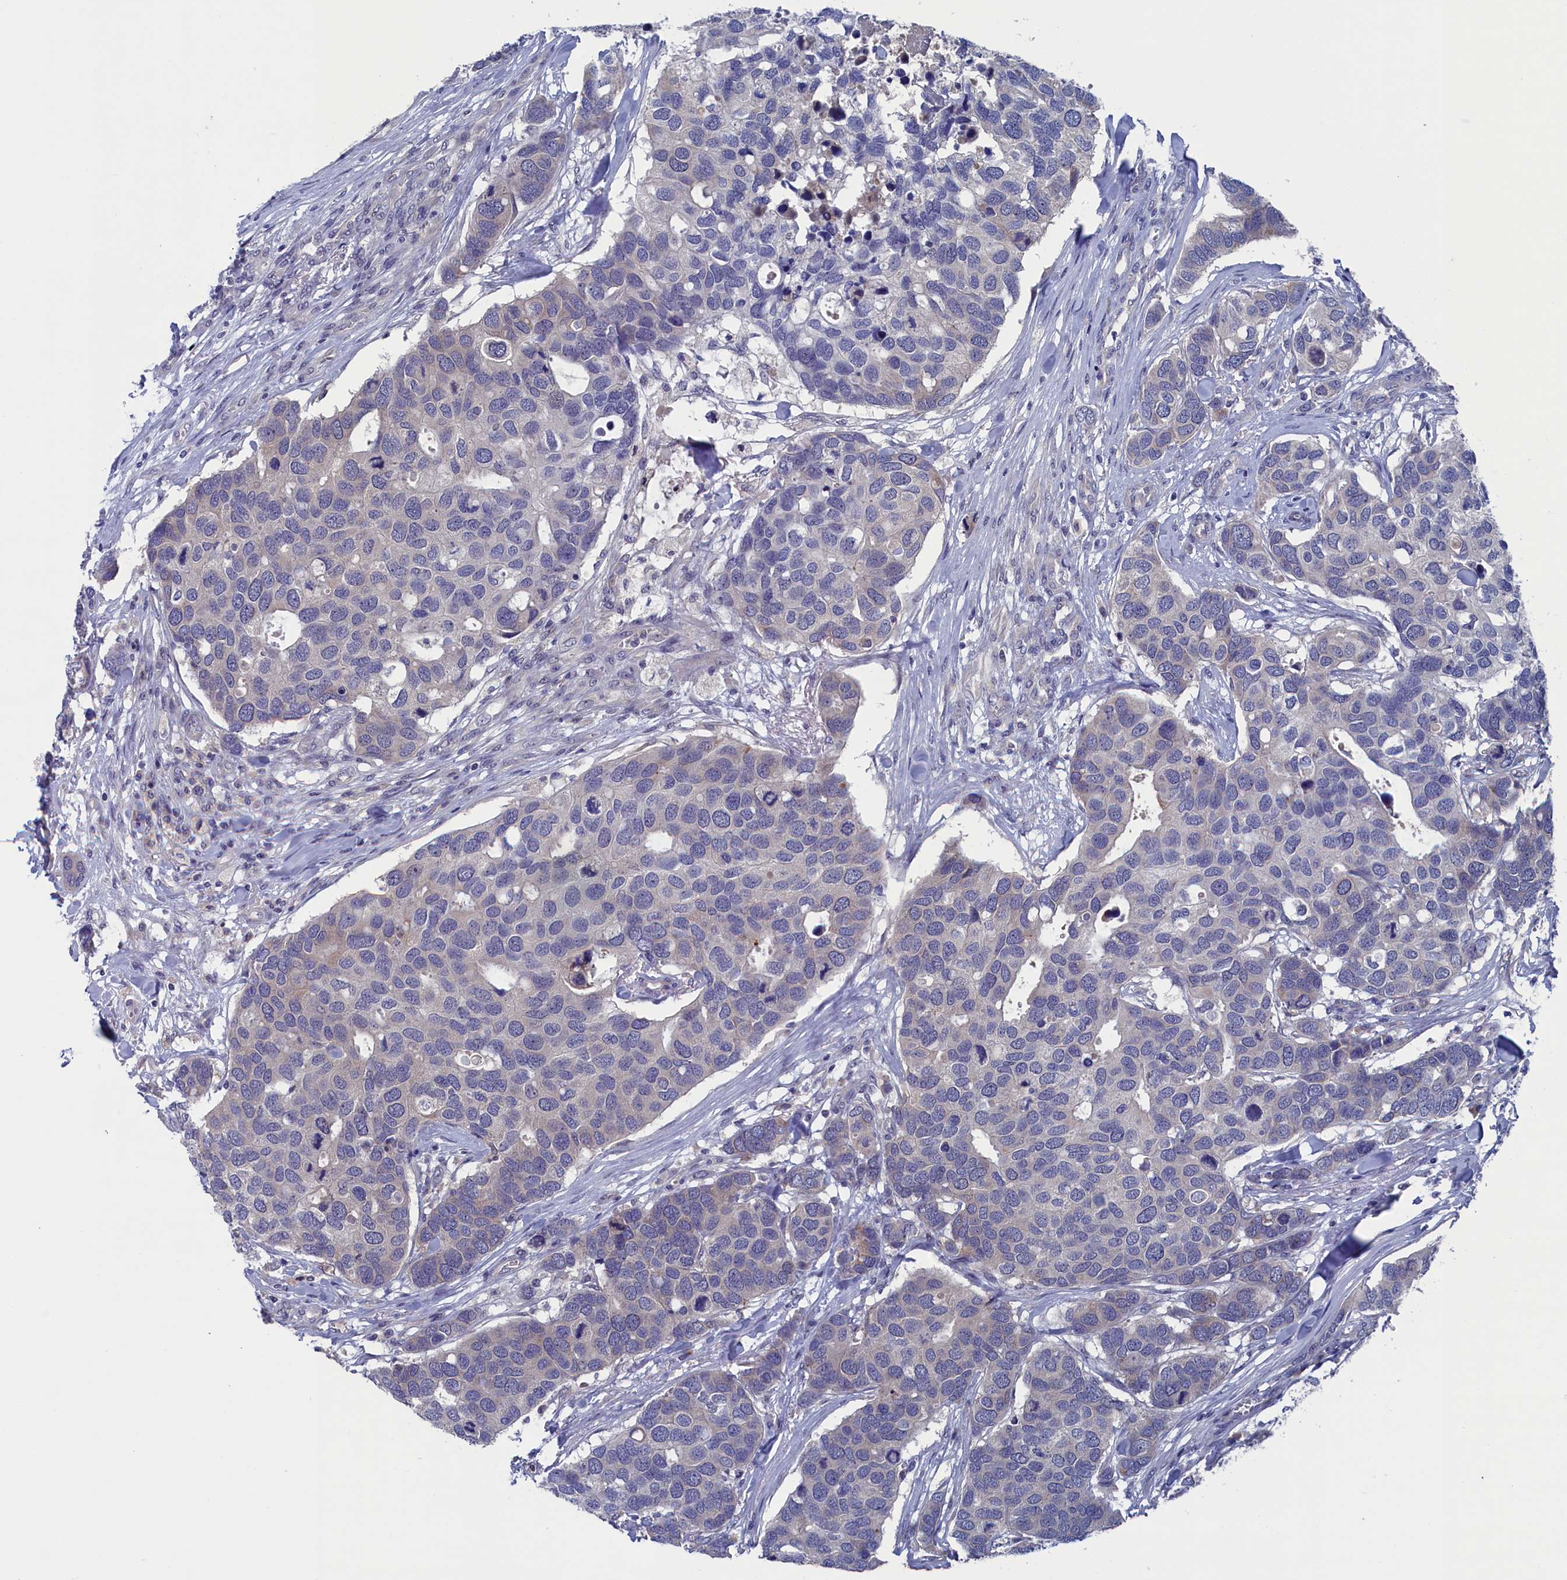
{"staining": {"intensity": "weak", "quantity": "<25%", "location": "cytoplasmic/membranous"}, "tissue": "breast cancer", "cell_type": "Tumor cells", "image_type": "cancer", "snomed": [{"axis": "morphology", "description": "Duct carcinoma"}, {"axis": "topography", "description": "Breast"}], "caption": "IHC image of neoplastic tissue: human invasive ductal carcinoma (breast) stained with DAB shows no significant protein staining in tumor cells.", "gene": "SPATA13", "patient": {"sex": "female", "age": 83}}